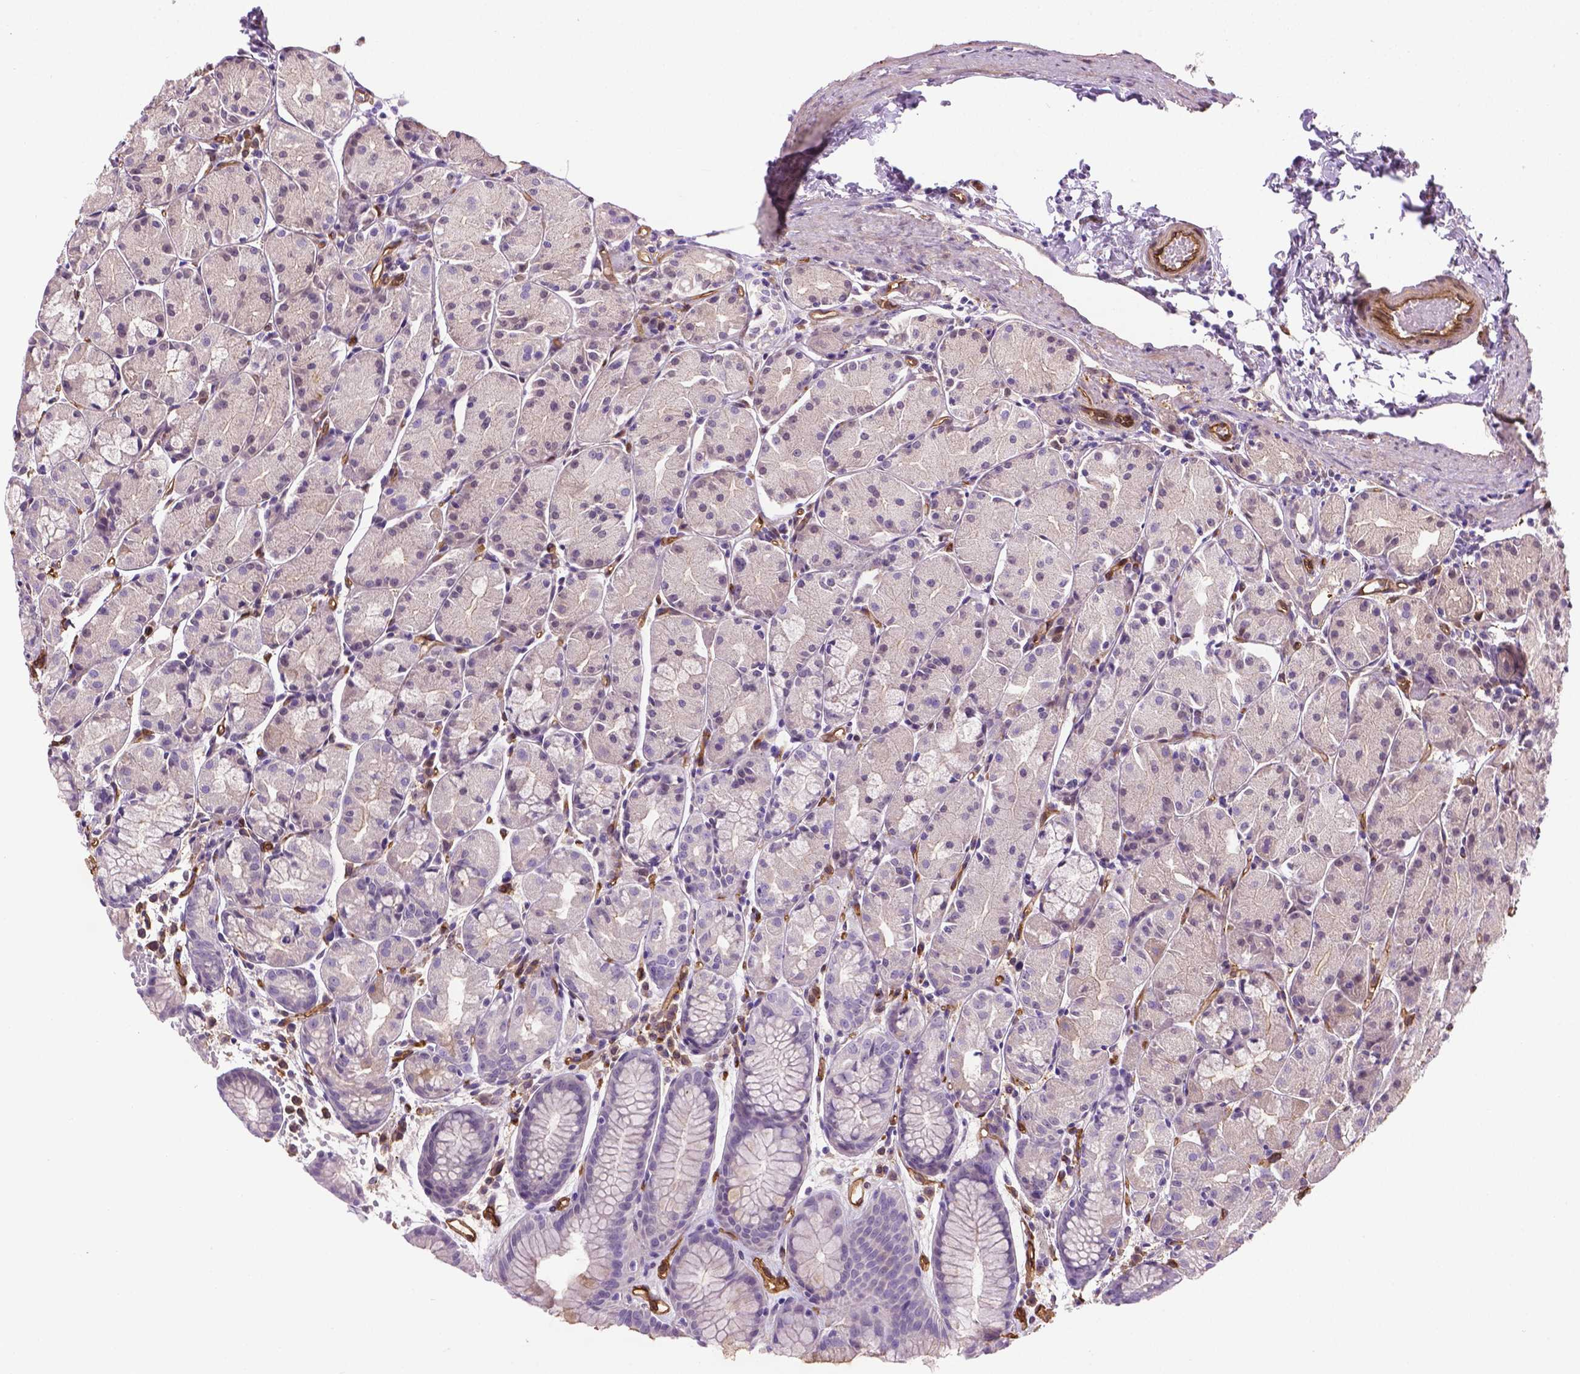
{"staining": {"intensity": "negative", "quantity": "none", "location": "none"}, "tissue": "stomach", "cell_type": "Glandular cells", "image_type": "normal", "snomed": [{"axis": "morphology", "description": "Normal tissue, NOS"}, {"axis": "topography", "description": "Stomach, upper"}], "caption": "This is a image of immunohistochemistry staining of benign stomach, which shows no expression in glandular cells.", "gene": "CLIC4", "patient": {"sex": "male", "age": 47}}